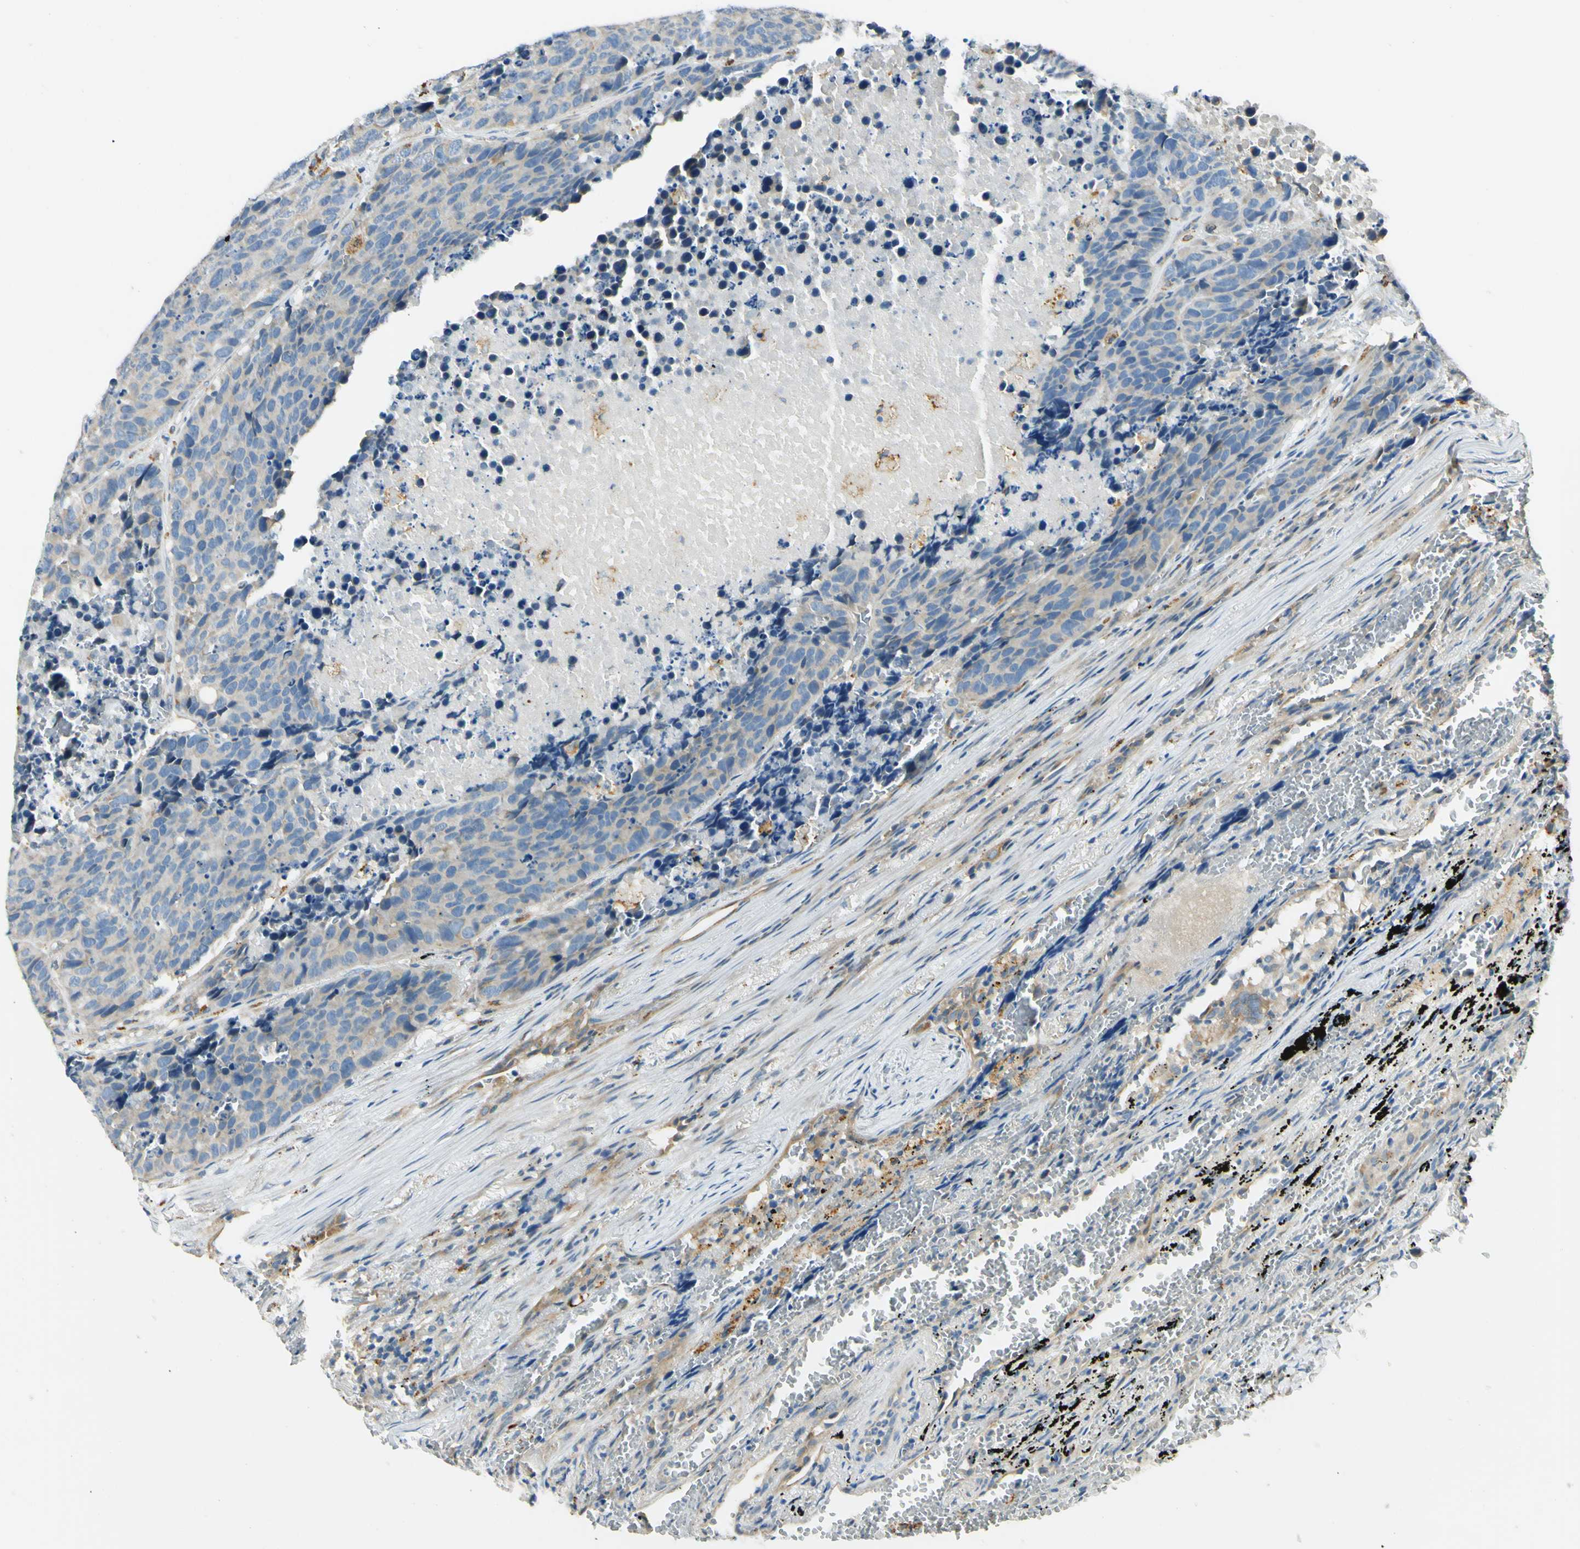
{"staining": {"intensity": "weak", "quantity": "<25%", "location": "cytoplasmic/membranous"}, "tissue": "carcinoid", "cell_type": "Tumor cells", "image_type": "cancer", "snomed": [{"axis": "morphology", "description": "Carcinoid, malignant, NOS"}, {"axis": "topography", "description": "Lung"}], "caption": "This is a image of immunohistochemistry (IHC) staining of carcinoid, which shows no expression in tumor cells.", "gene": "LAMA3", "patient": {"sex": "male", "age": 60}}